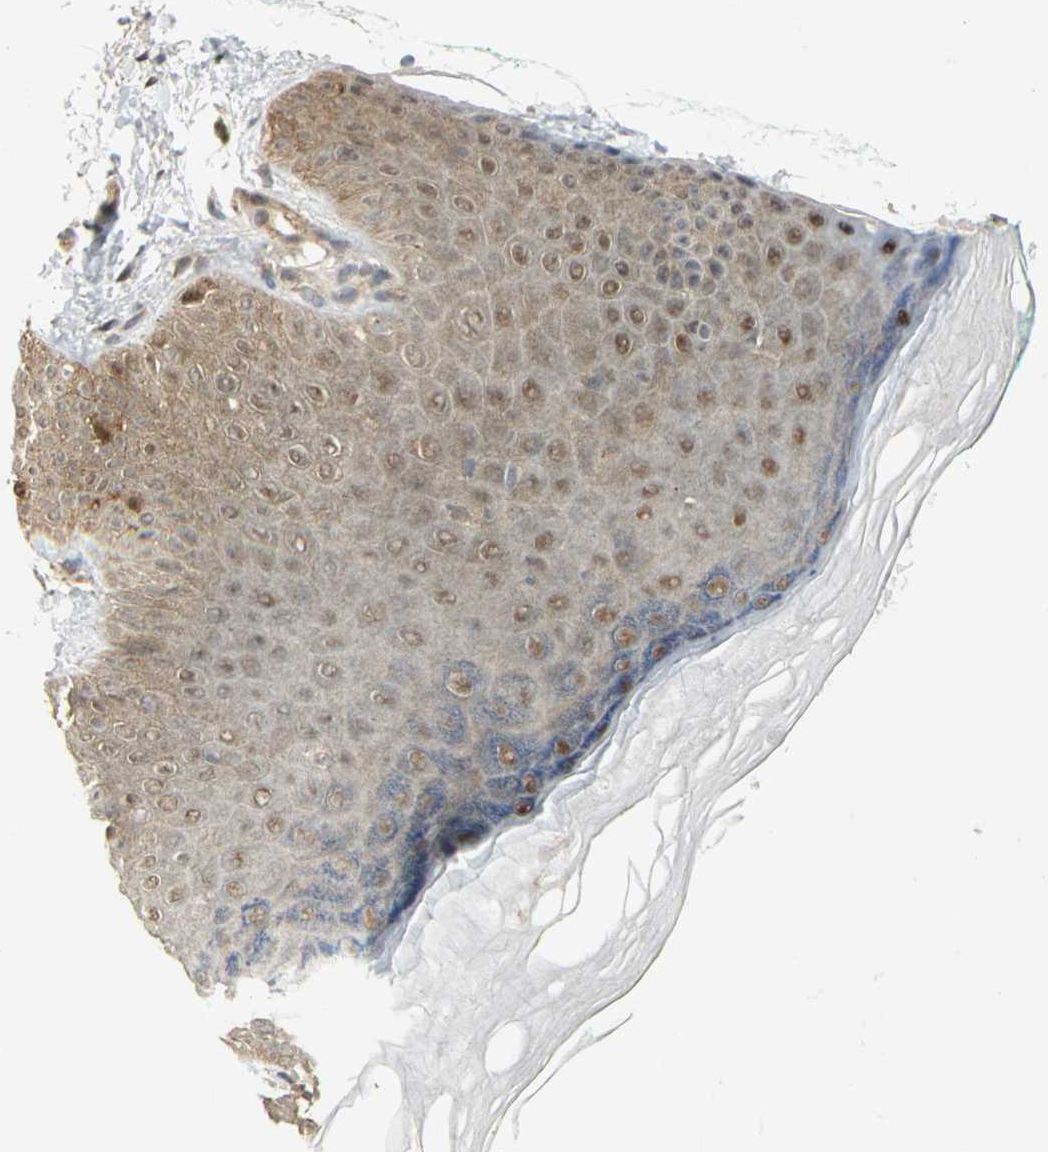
{"staining": {"intensity": "moderate", "quantity": ">75%", "location": "cytoplasmic/membranous,nuclear"}, "tissue": "skin", "cell_type": "Keratinocytes", "image_type": "normal", "snomed": [{"axis": "morphology", "description": "Normal tissue, NOS"}, {"axis": "topography", "description": "Skin"}], "caption": "Keratinocytes demonstrate moderate cytoplasmic/membranous,nuclear expression in about >75% of cells in benign skin.", "gene": "PSMC4", "patient": {"sex": "male", "age": 26}}